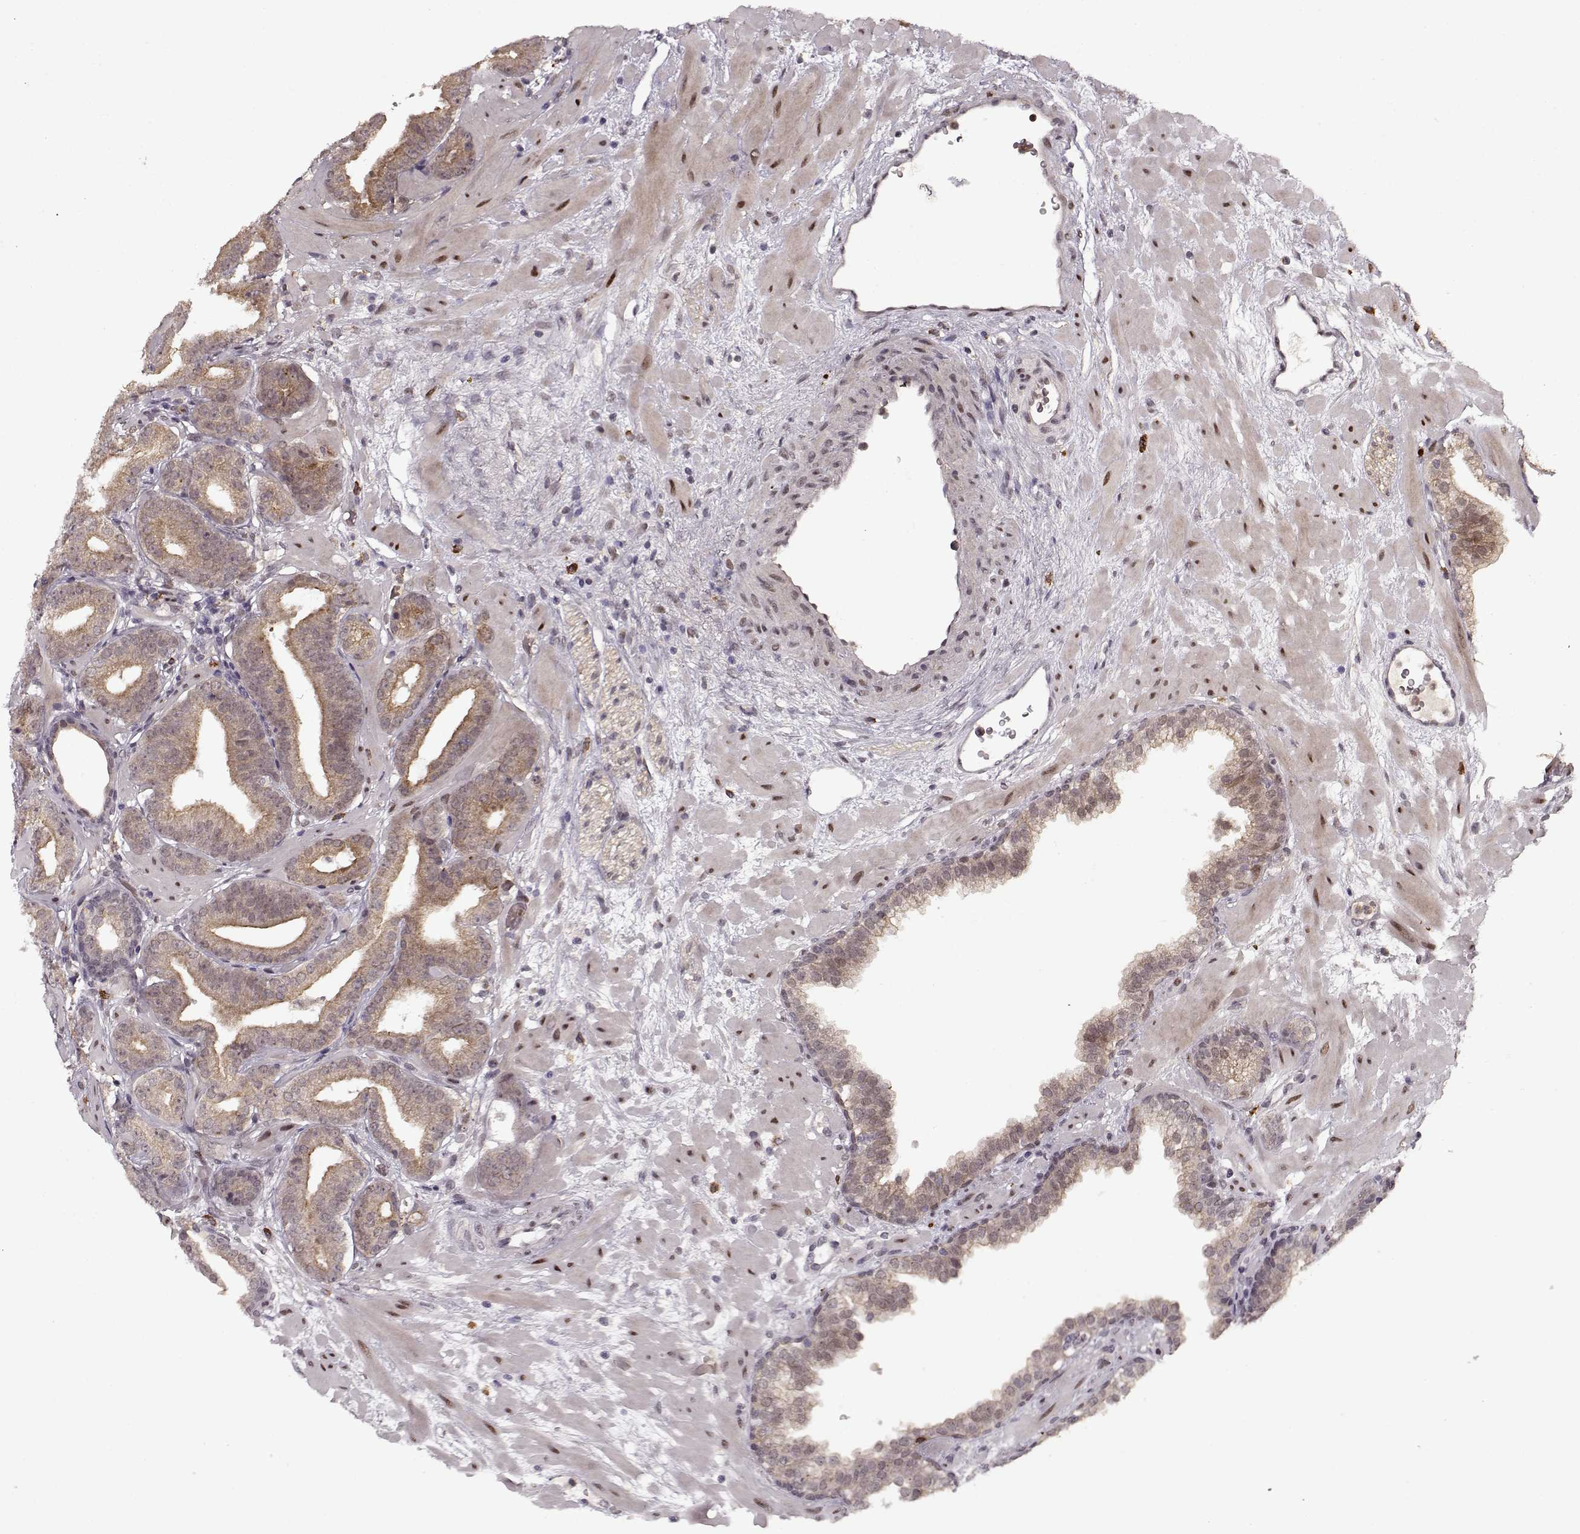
{"staining": {"intensity": "moderate", "quantity": "25%-75%", "location": "cytoplasmic/membranous"}, "tissue": "prostate cancer", "cell_type": "Tumor cells", "image_type": "cancer", "snomed": [{"axis": "morphology", "description": "Adenocarcinoma, Low grade"}, {"axis": "topography", "description": "Prostate"}], "caption": "Adenocarcinoma (low-grade) (prostate) stained with DAB IHC reveals medium levels of moderate cytoplasmic/membranous positivity in approximately 25%-75% of tumor cells.", "gene": "DENND4B", "patient": {"sex": "male", "age": 68}}